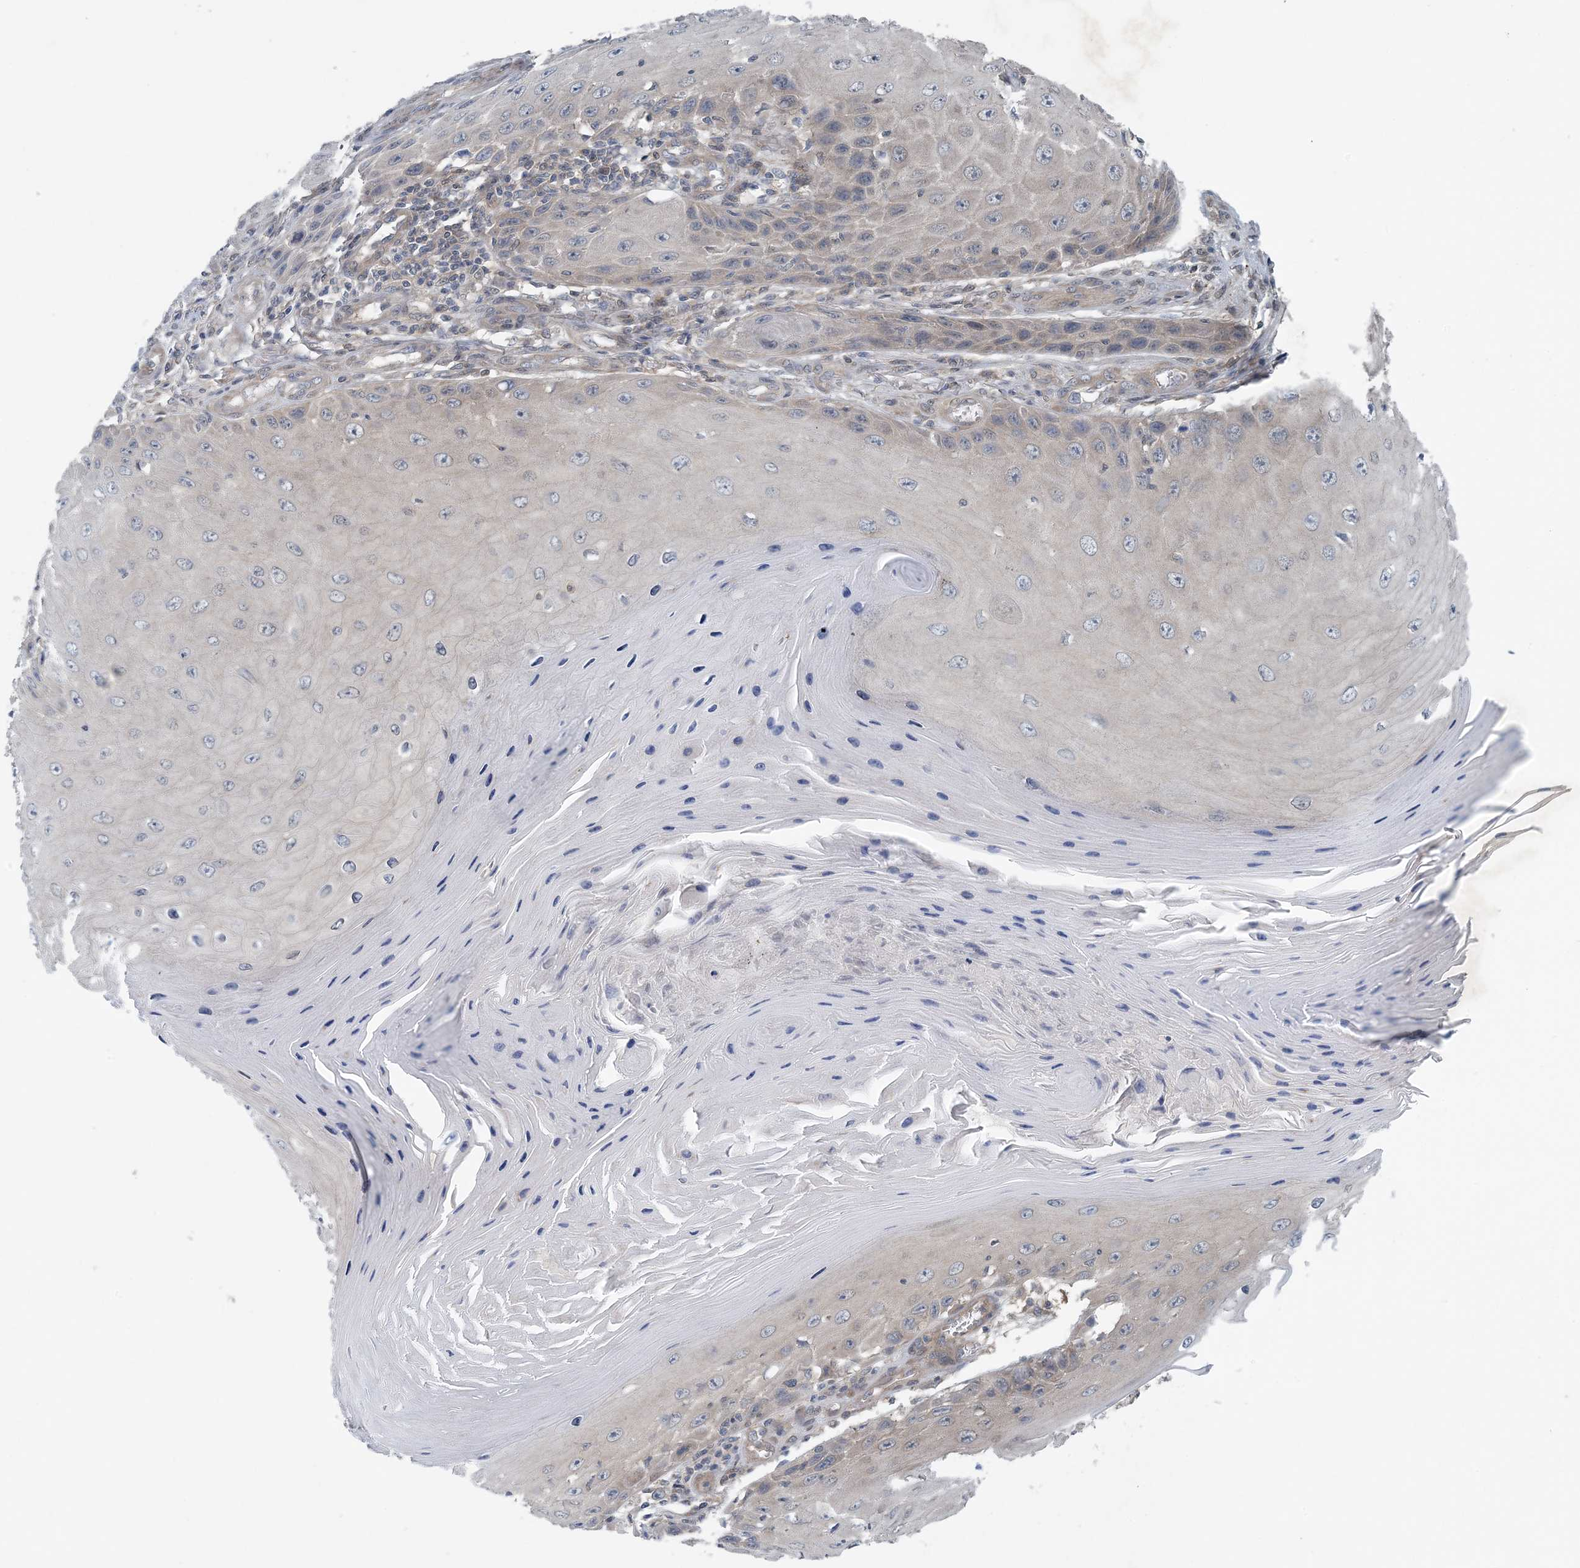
{"staining": {"intensity": "weak", "quantity": "<25%", "location": "cytoplasmic/membranous"}, "tissue": "skin cancer", "cell_type": "Tumor cells", "image_type": "cancer", "snomed": [{"axis": "morphology", "description": "Squamous cell carcinoma, NOS"}, {"axis": "topography", "description": "Skin"}], "caption": "High power microscopy image of an immunohistochemistry histopathology image of skin cancer (squamous cell carcinoma), revealing no significant expression in tumor cells.", "gene": "HIKESHI", "patient": {"sex": "female", "age": 73}}